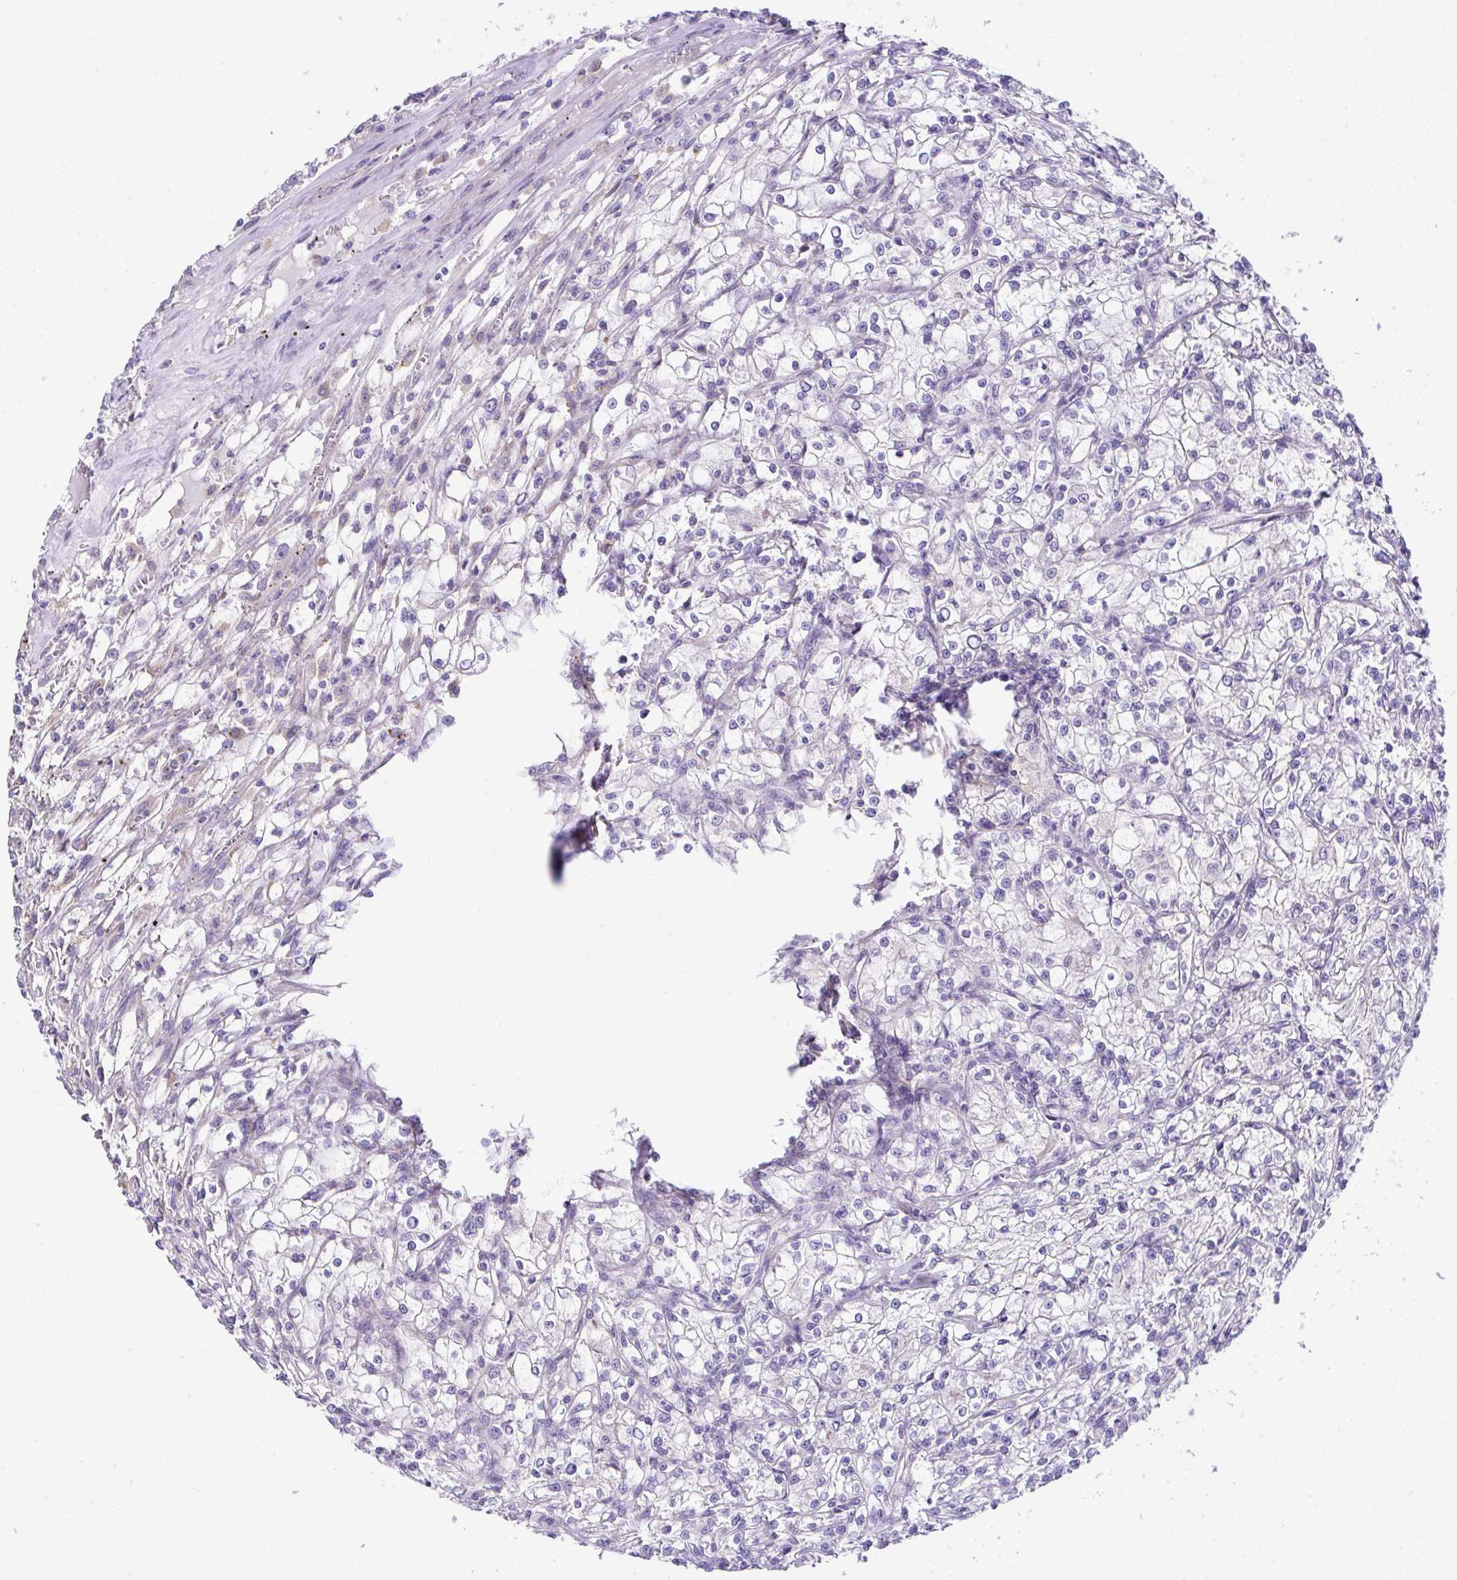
{"staining": {"intensity": "negative", "quantity": "none", "location": "none"}, "tissue": "renal cancer", "cell_type": "Tumor cells", "image_type": "cancer", "snomed": [{"axis": "morphology", "description": "Adenocarcinoma, NOS"}, {"axis": "topography", "description": "Kidney"}], "caption": "Immunohistochemical staining of renal adenocarcinoma demonstrates no significant expression in tumor cells.", "gene": "OR4P4", "patient": {"sex": "female", "age": 59}}